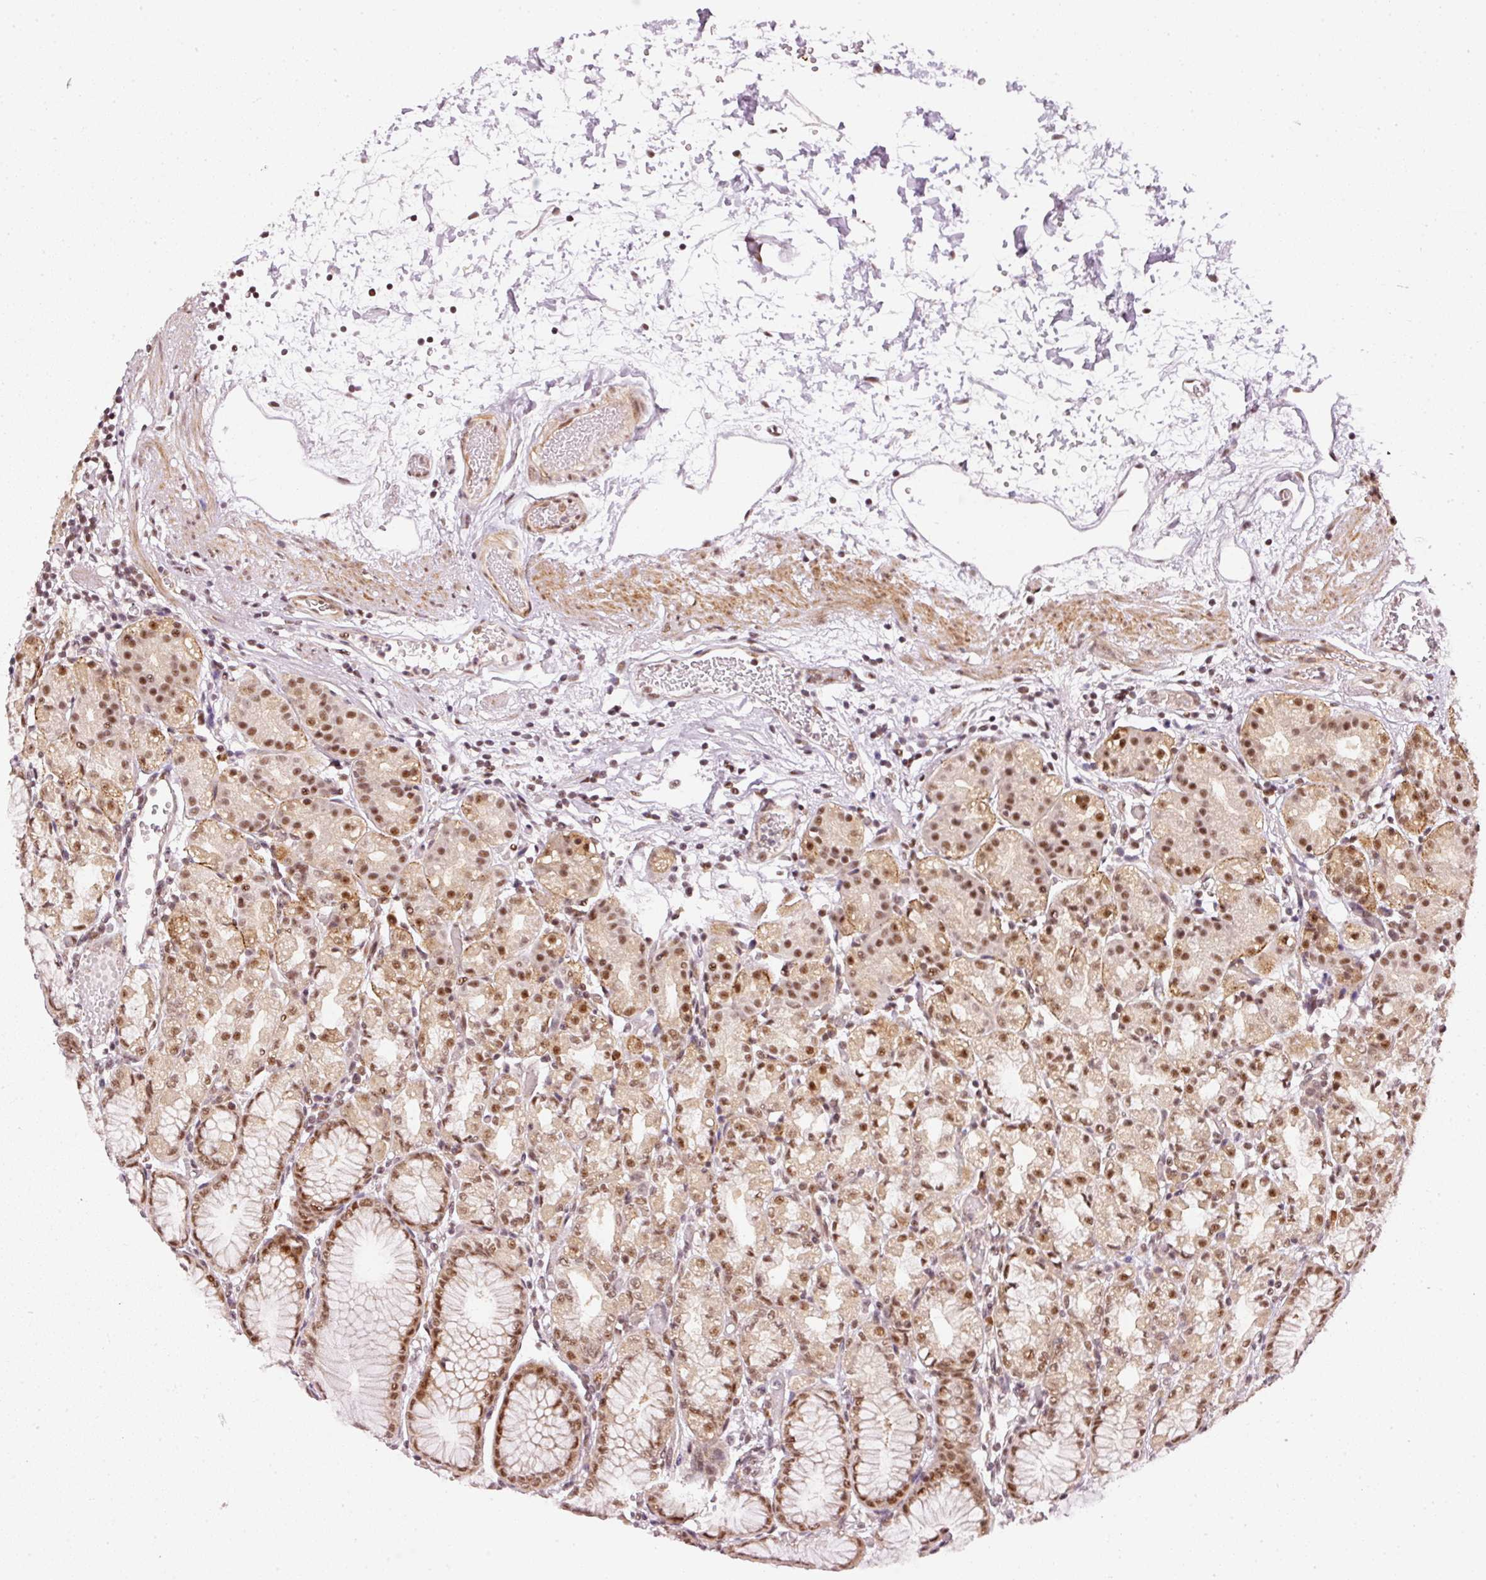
{"staining": {"intensity": "moderate", "quantity": ">75%", "location": "cytoplasmic/membranous,nuclear"}, "tissue": "stomach", "cell_type": "Glandular cells", "image_type": "normal", "snomed": [{"axis": "morphology", "description": "Normal tissue, NOS"}, {"axis": "topography", "description": "Stomach"}], "caption": "Human stomach stained for a protein (brown) displays moderate cytoplasmic/membranous,nuclear positive expression in about >75% of glandular cells.", "gene": "THOC6", "patient": {"sex": "female", "age": 57}}